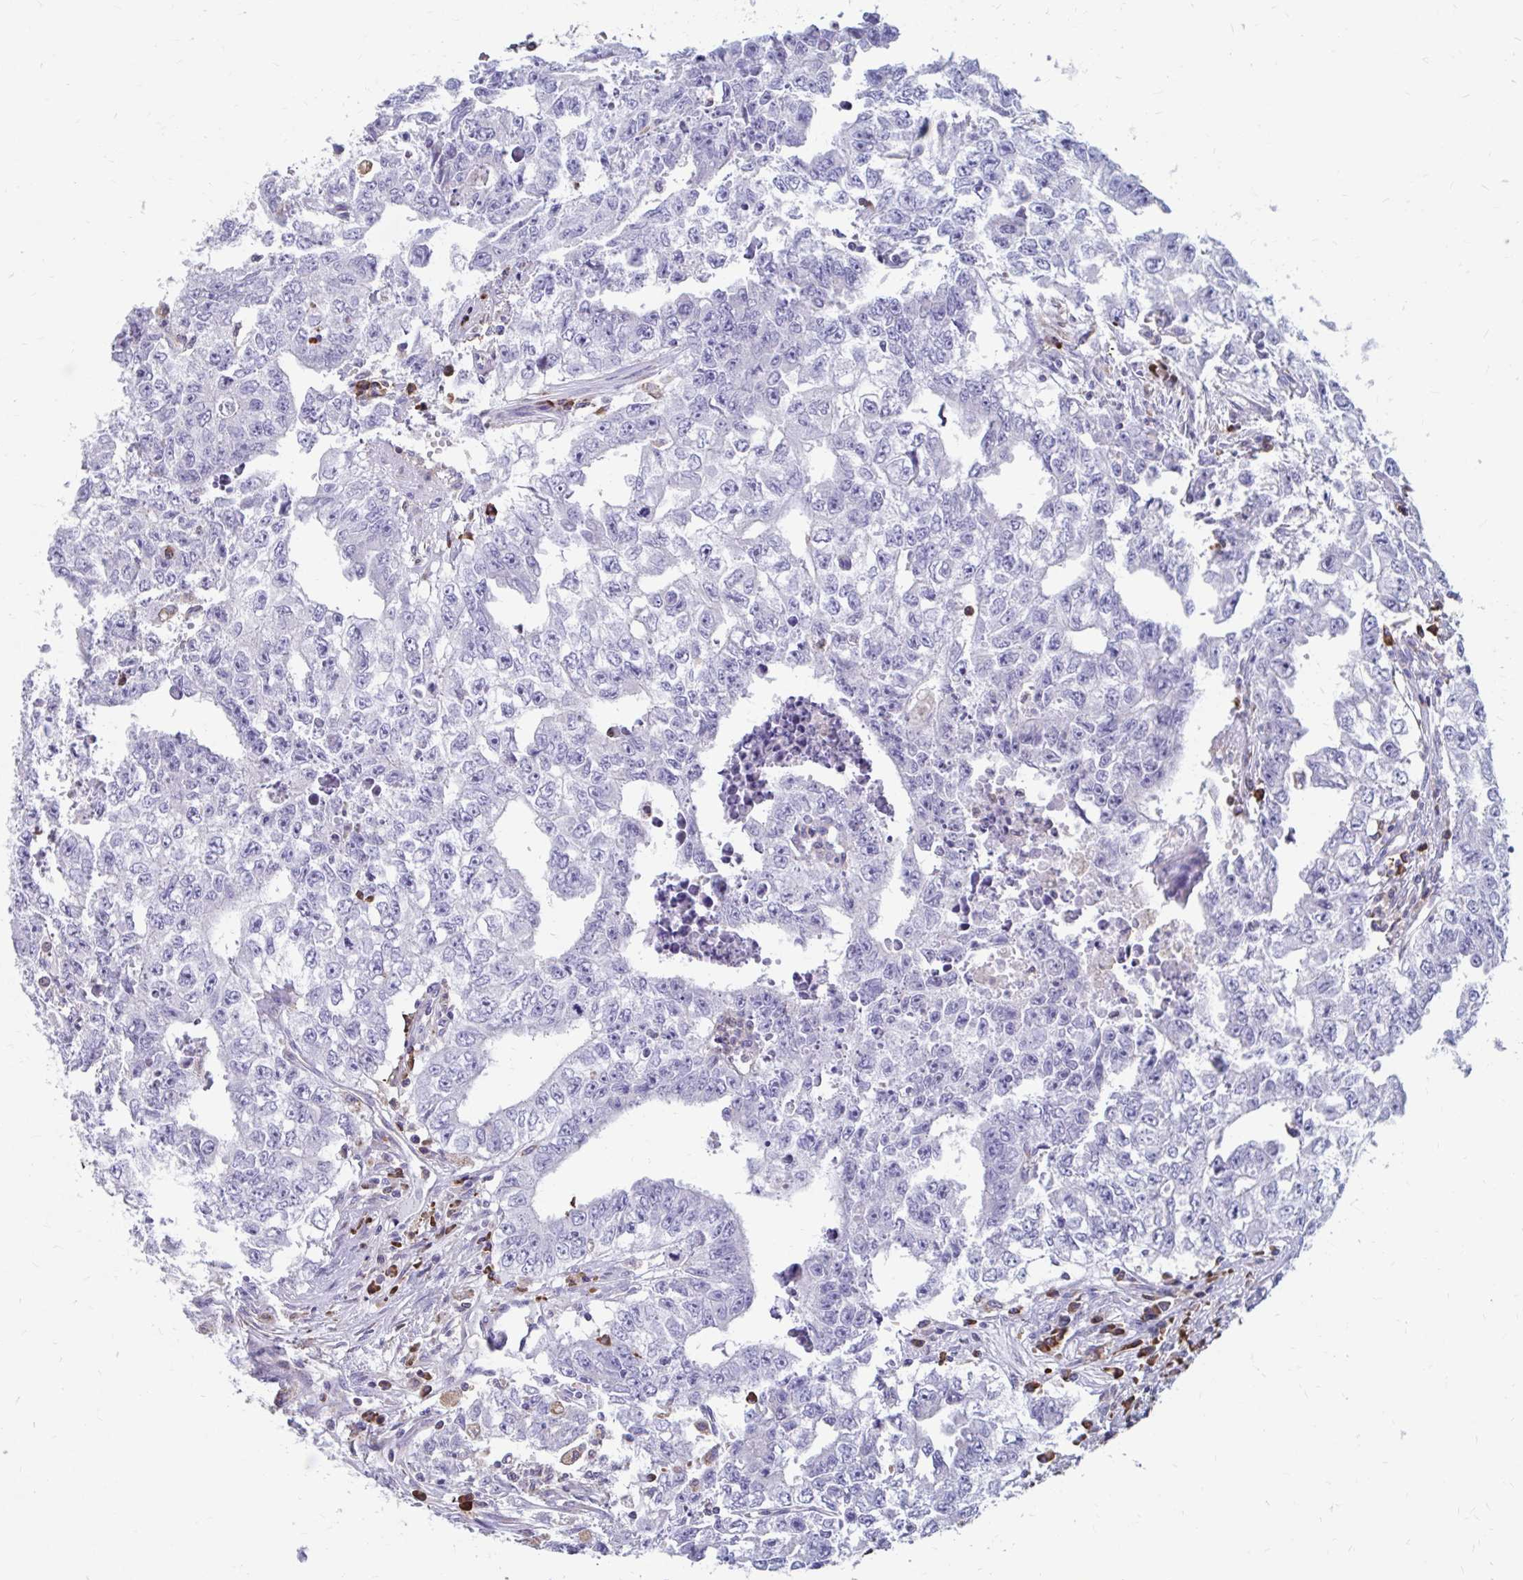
{"staining": {"intensity": "negative", "quantity": "none", "location": "none"}, "tissue": "testis cancer", "cell_type": "Tumor cells", "image_type": "cancer", "snomed": [{"axis": "morphology", "description": "Carcinoma, Embryonal, NOS"}, {"axis": "morphology", "description": "Teratoma, malignant, NOS"}, {"axis": "topography", "description": "Testis"}], "caption": "This is an IHC image of testis cancer (malignant teratoma). There is no expression in tumor cells.", "gene": "FKBP2", "patient": {"sex": "male", "age": 24}}